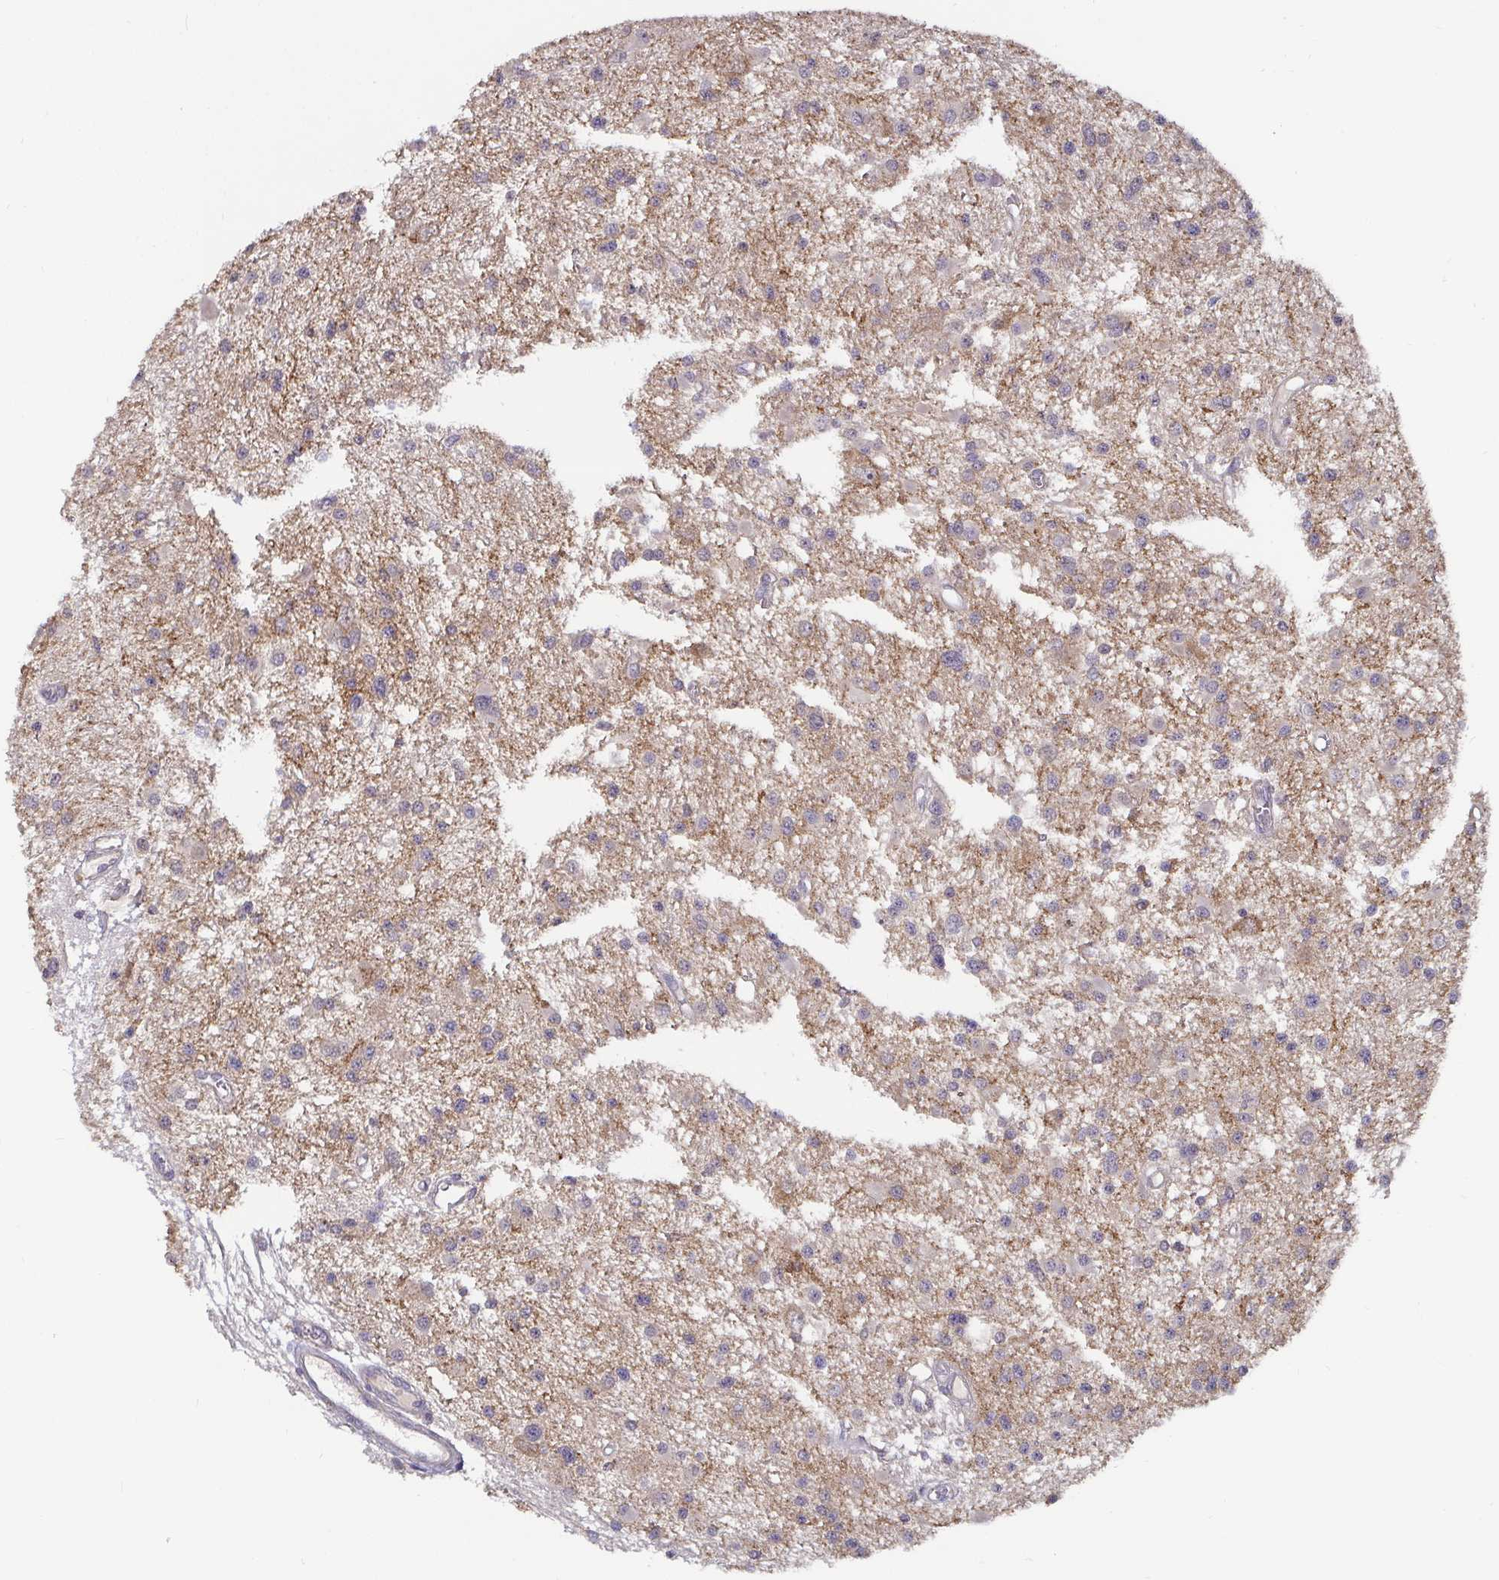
{"staining": {"intensity": "weak", "quantity": "<25%", "location": "cytoplasmic/membranous"}, "tissue": "glioma", "cell_type": "Tumor cells", "image_type": "cancer", "snomed": [{"axis": "morphology", "description": "Glioma, malignant, High grade"}, {"axis": "topography", "description": "Brain"}], "caption": "Tumor cells are negative for protein expression in human malignant glioma (high-grade).", "gene": "CDH18", "patient": {"sex": "male", "age": 54}}